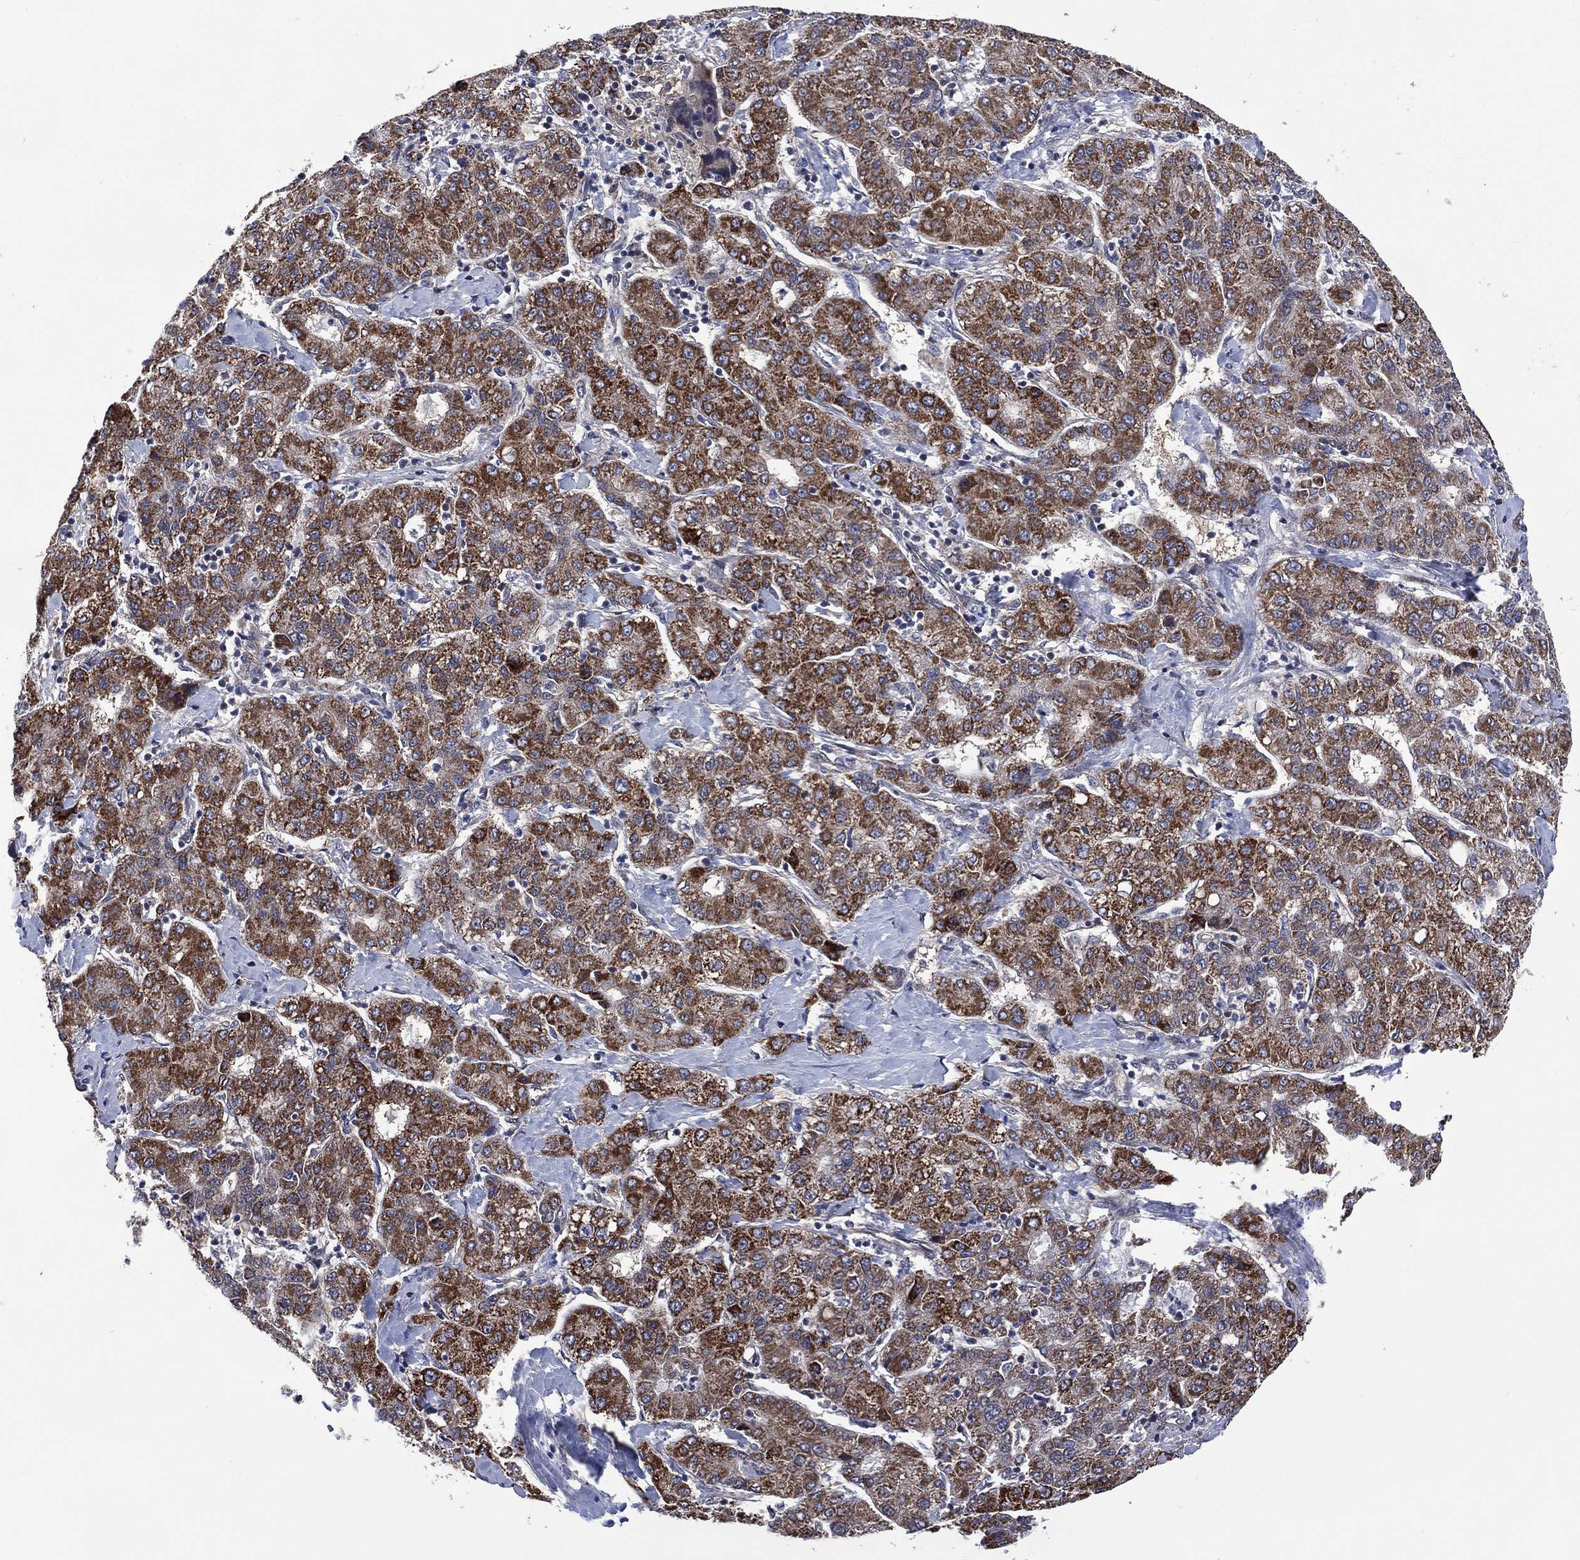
{"staining": {"intensity": "strong", "quantity": "25%-75%", "location": "cytoplasmic/membranous"}, "tissue": "liver cancer", "cell_type": "Tumor cells", "image_type": "cancer", "snomed": [{"axis": "morphology", "description": "Carcinoma, Hepatocellular, NOS"}, {"axis": "topography", "description": "Liver"}], "caption": "This micrograph reveals immunohistochemistry (IHC) staining of human liver hepatocellular carcinoma, with high strong cytoplasmic/membranous staining in approximately 25%-75% of tumor cells.", "gene": "HTD2", "patient": {"sex": "male", "age": 65}}